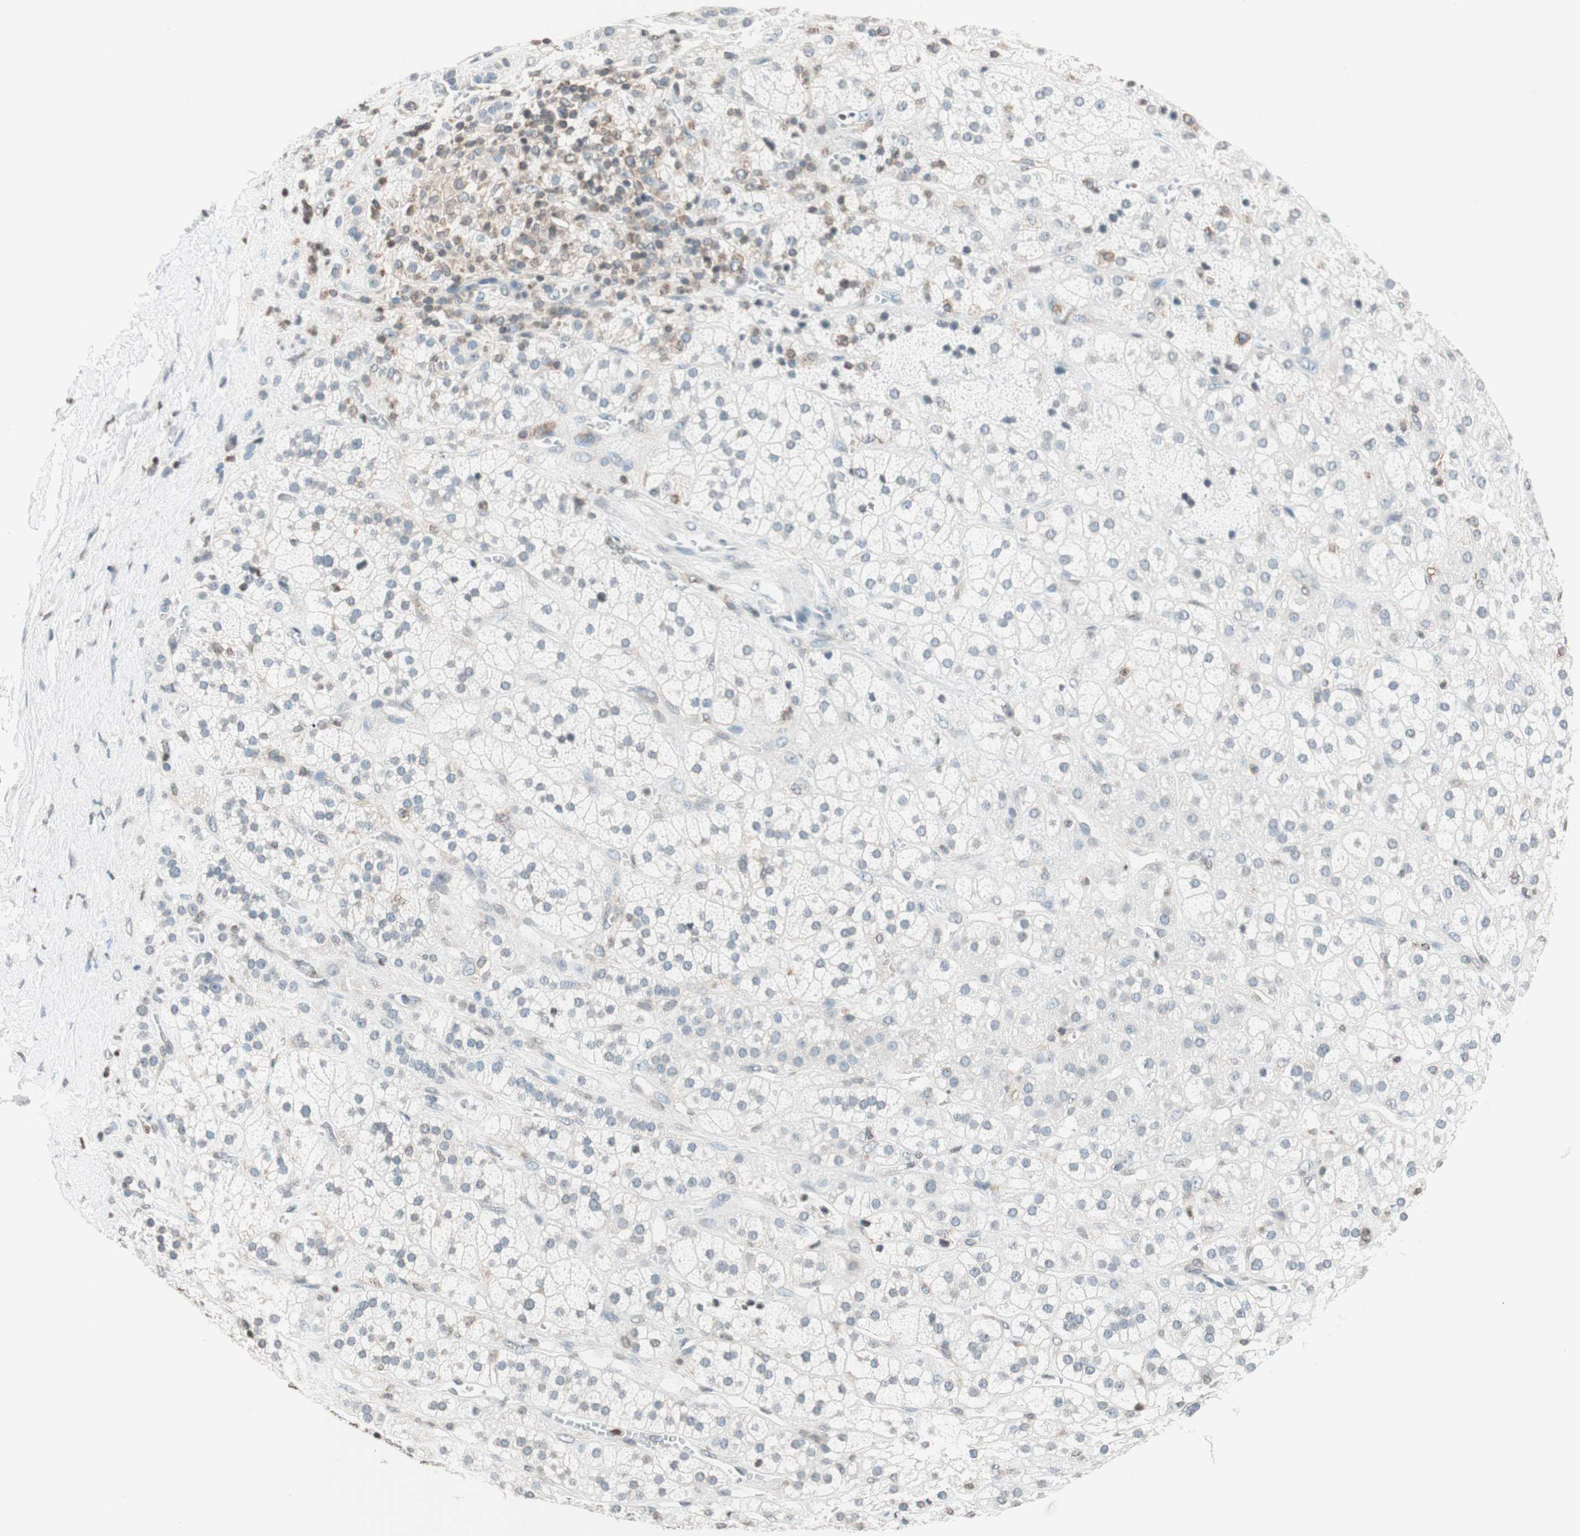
{"staining": {"intensity": "weak", "quantity": "<25%", "location": "cytoplasmic/membranous"}, "tissue": "adrenal gland", "cell_type": "Glandular cells", "image_type": "normal", "snomed": [{"axis": "morphology", "description": "Normal tissue, NOS"}, {"axis": "topography", "description": "Adrenal gland"}], "caption": "There is no significant expression in glandular cells of adrenal gland. (Immunohistochemistry, brightfield microscopy, high magnification).", "gene": "WIPF1", "patient": {"sex": "male", "age": 56}}